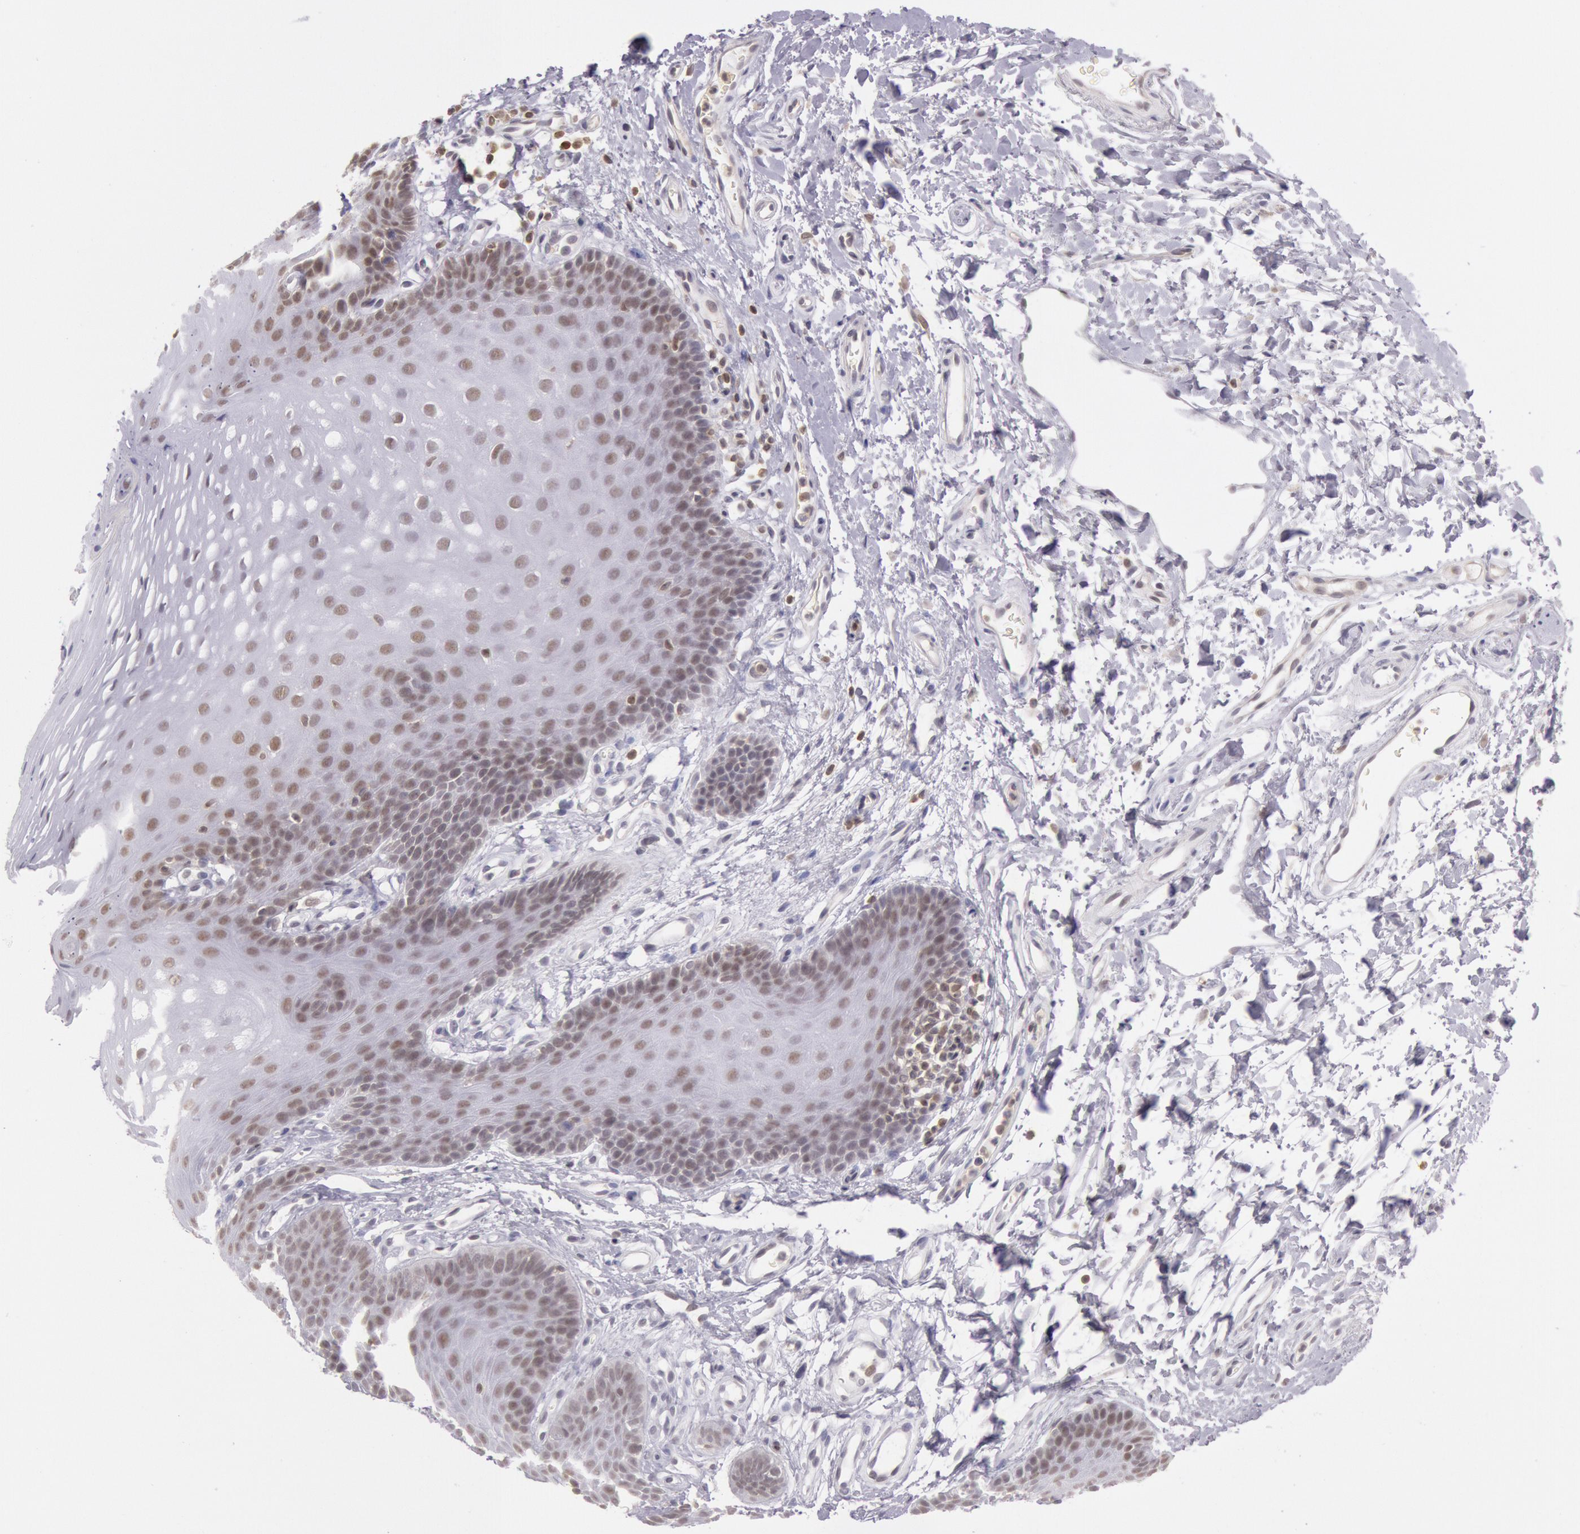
{"staining": {"intensity": "moderate", "quantity": "25%-75%", "location": "nuclear"}, "tissue": "oral mucosa", "cell_type": "Squamous epithelial cells", "image_type": "normal", "snomed": [{"axis": "morphology", "description": "Normal tissue, NOS"}, {"axis": "topography", "description": "Oral tissue"}], "caption": "Protein staining of unremarkable oral mucosa reveals moderate nuclear staining in approximately 25%-75% of squamous epithelial cells. The protein is shown in brown color, while the nuclei are stained blue.", "gene": "HIF1A", "patient": {"sex": "male", "age": 62}}